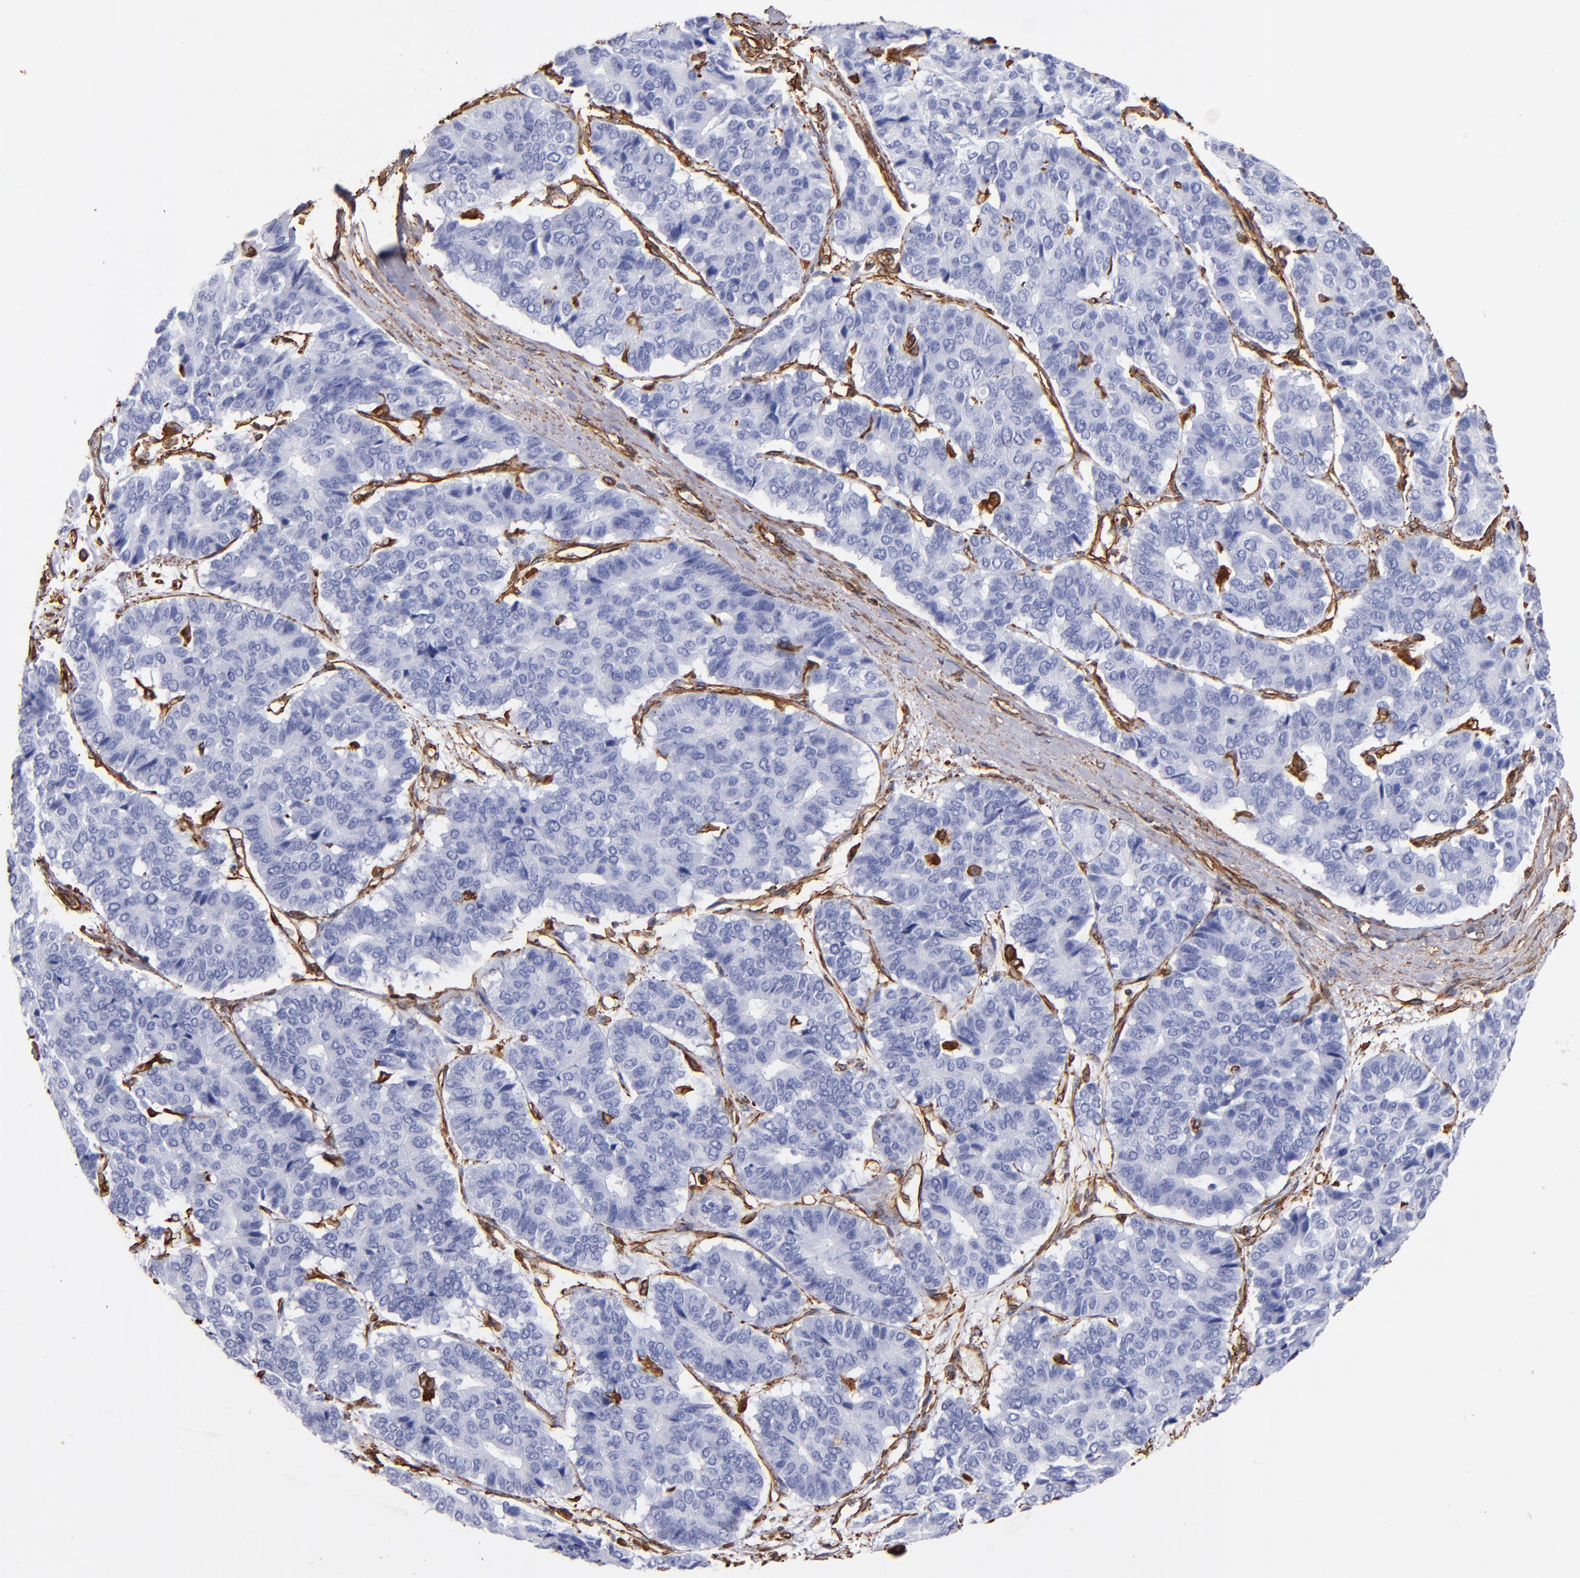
{"staining": {"intensity": "negative", "quantity": "none", "location": "none"}, "tissue": "pancreatic cancer", "cell_type": "Tumor cells", "image_type": "cancer", "snomed": [{"axis": "morphology", "description": "Adenocarcinoma, NOS"}, {"axis": "topography", "description": "Pancreas"}], "caption": "This is an IHC micrograph of human pancreatic cancer. There is no staining in tumor cells.", "gene": "VIM", "patient": {"sex": "male", "age": 50}}